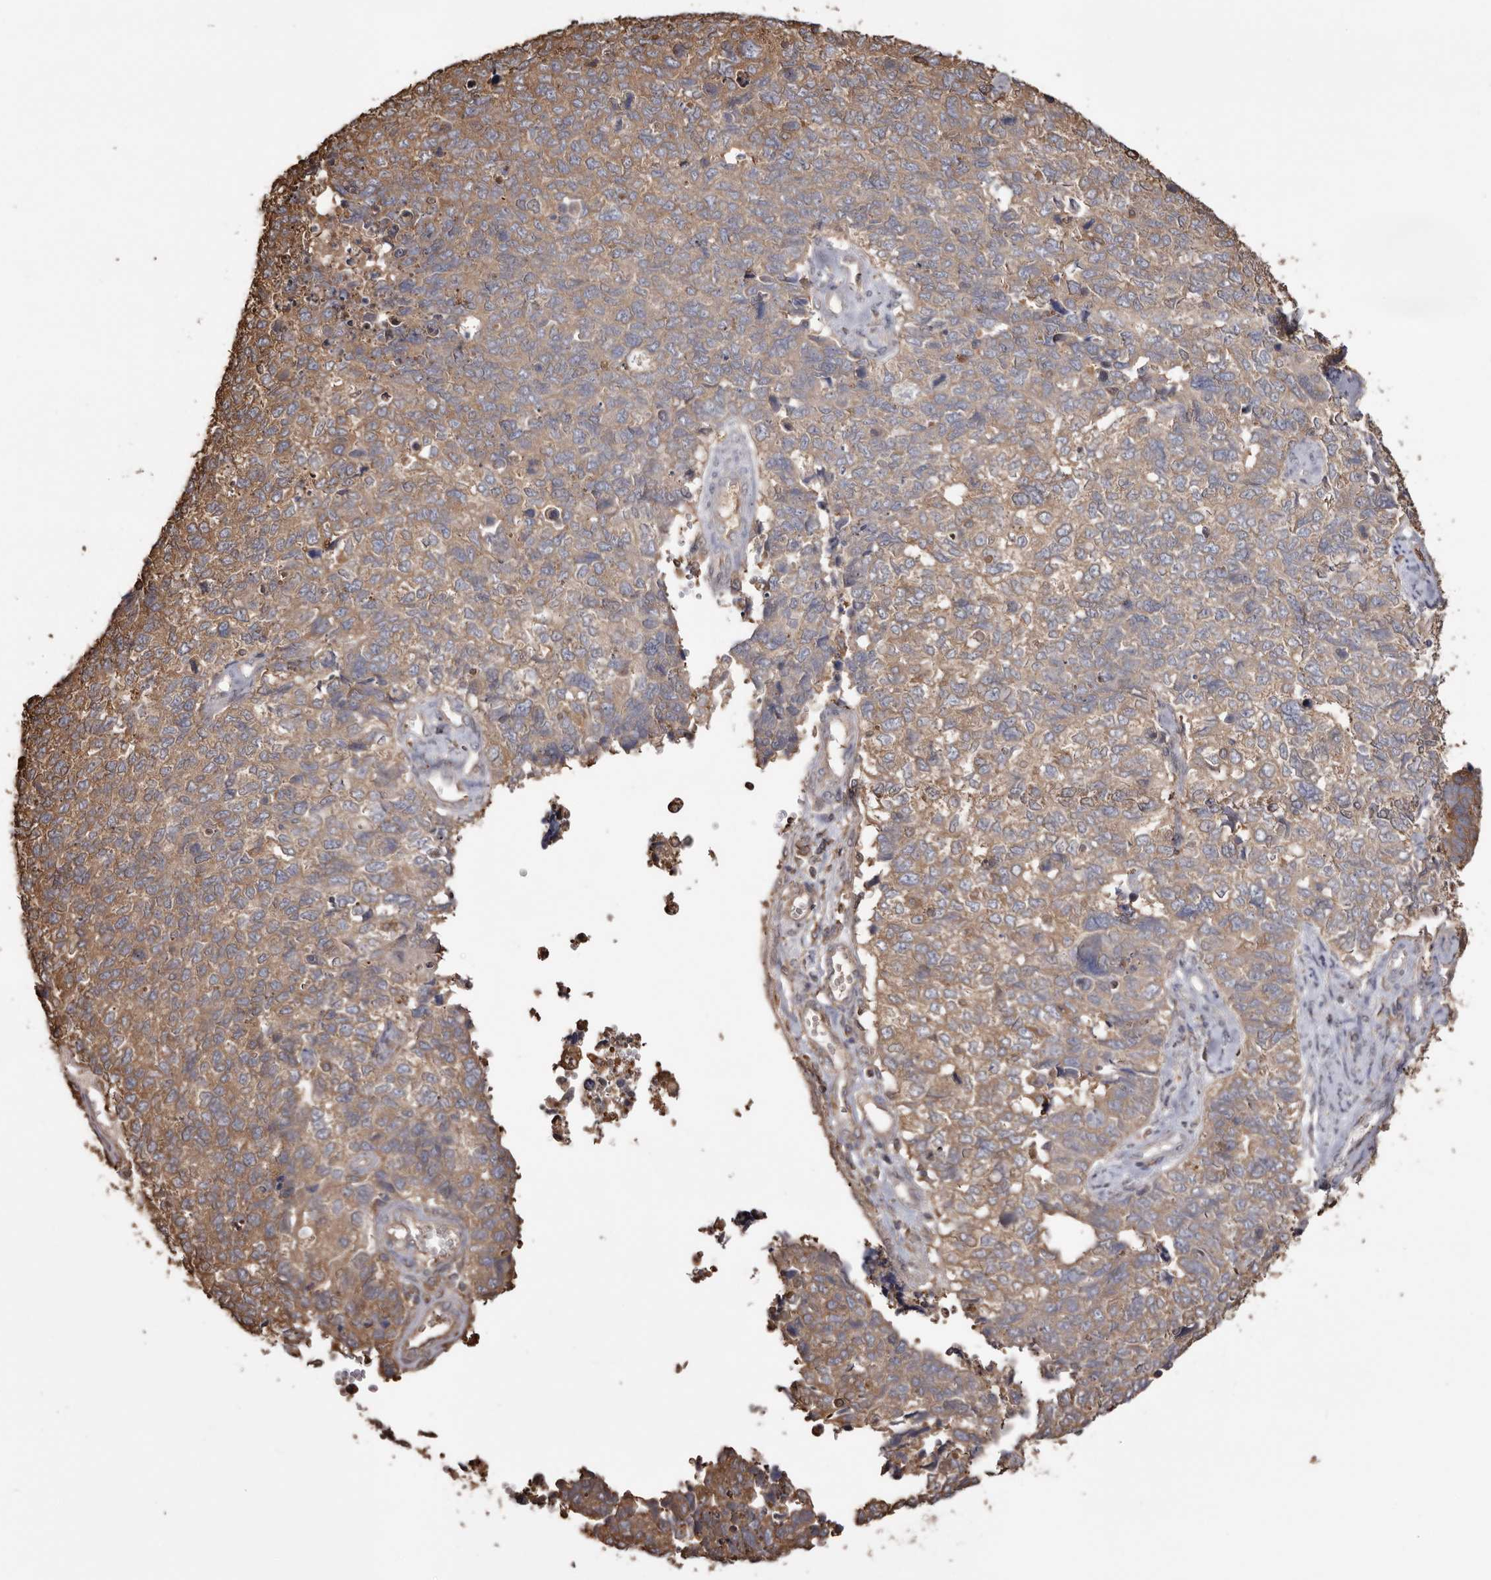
{"staining": {"intensity": "moderate", "quantity": ">75%", "location": "cytoplasmic/membranous"}, "tissue": "cervical cancer", "cell_type": "Tumor cells", "image_type": "cancer", "snomed": [{"axis": "morphology", "description": "Squamous cell carcinoma, NOS"}, {"axis": "topography", "description": "Cervix"}], "caption": "DAB (3,3'-diaminobenzidine) immunohistochemical staining of human squamous cell carcinoma (cervical) demonstrates moderate cytoplasmic/membranous protein positivity in about >75% of tumor cells.", "gene": "PKM", "patient": {"sex": "female", "age": 63}}